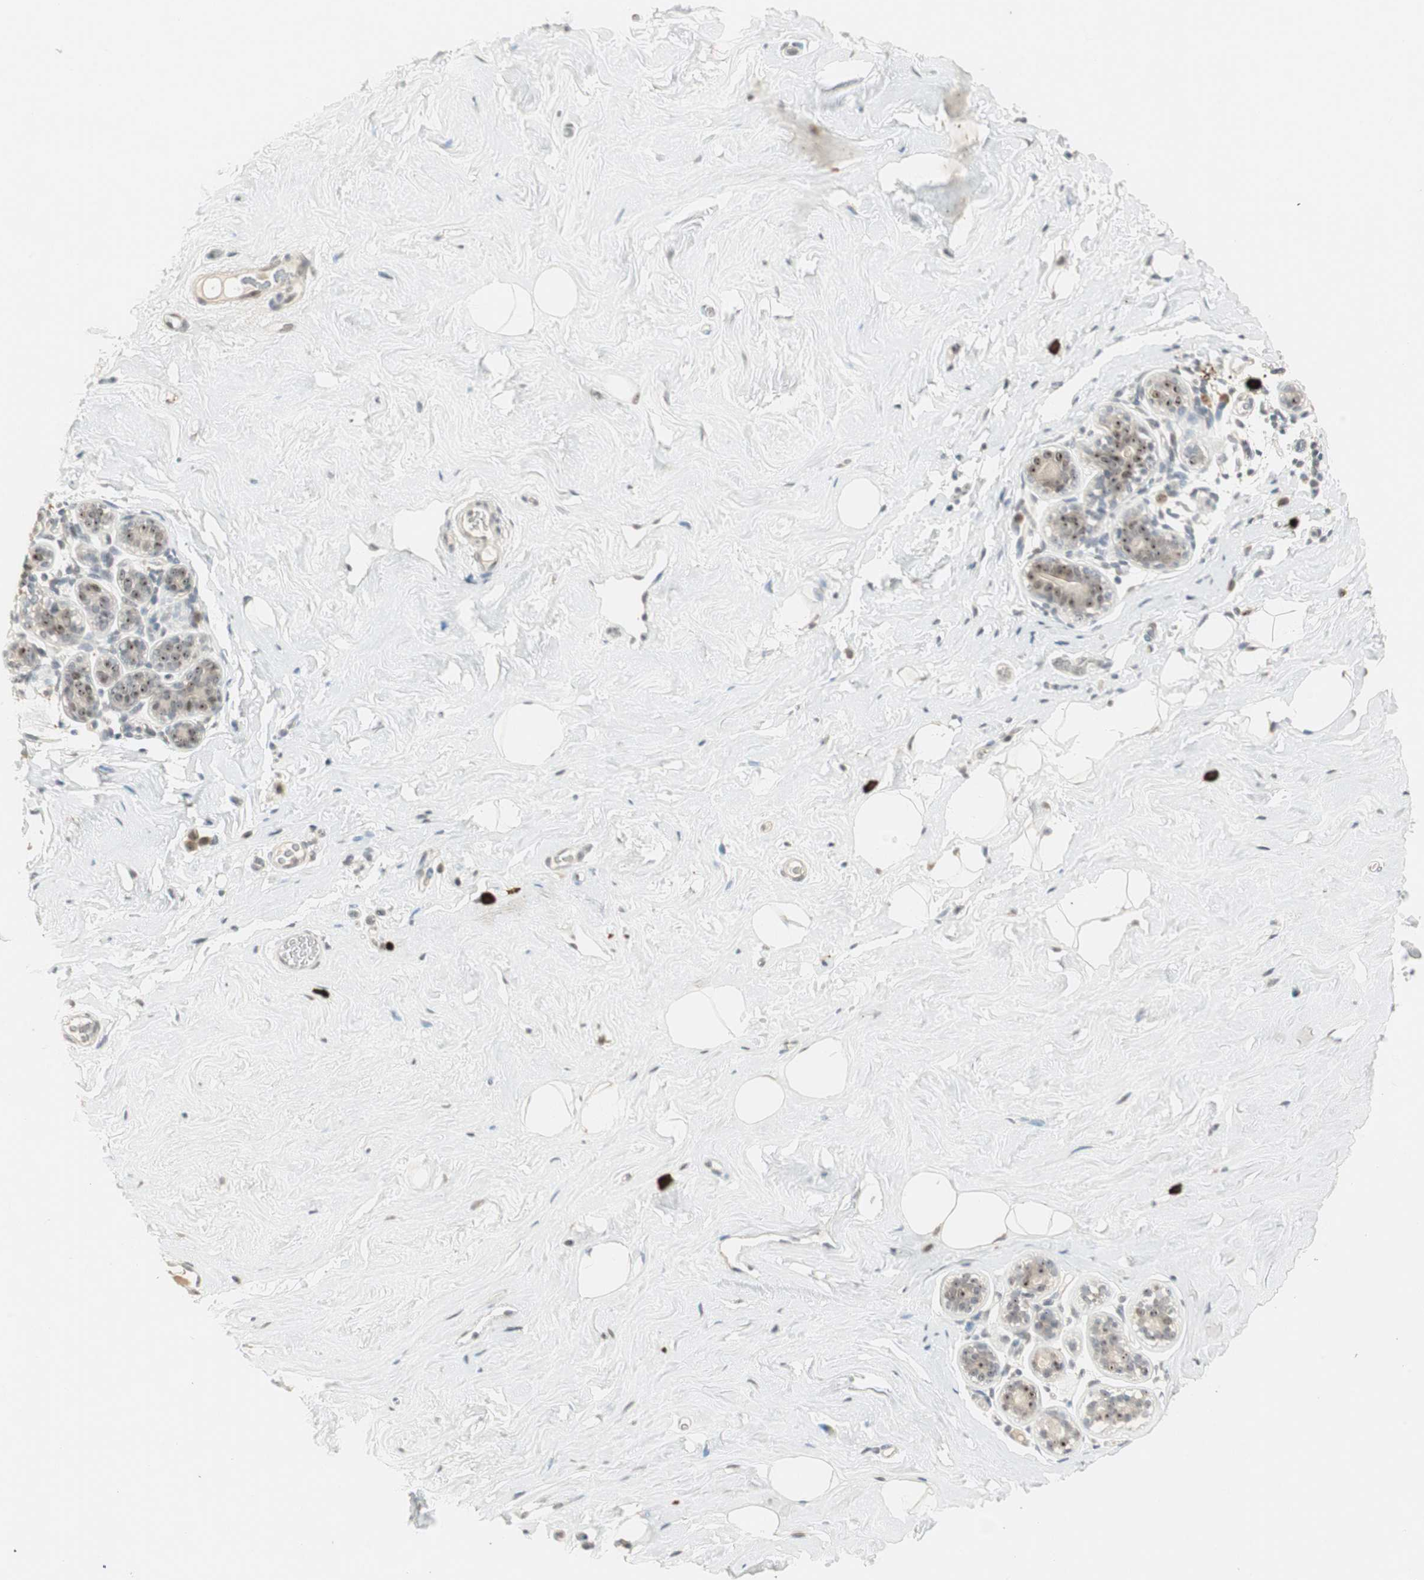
{"staining": {"intensity": "moderate", "quantity": "25%-75%", "location": "nuclear"}, "tissue": "breast", "cell_type": "Adipocytes", "image_type": "normal", "snomed": [{"axis": "morphology", "description": "Normal tissue, NOS"}, {"axis": "topography", "description": "Breast"}], "caption": "This is a photomicrograph of immunohistochemistry staining of benign breast, which shows moderate expression in the nuclear of adipocytes.", "gene": "ETV4", "patient": {"sex": "female", "age": 75}}